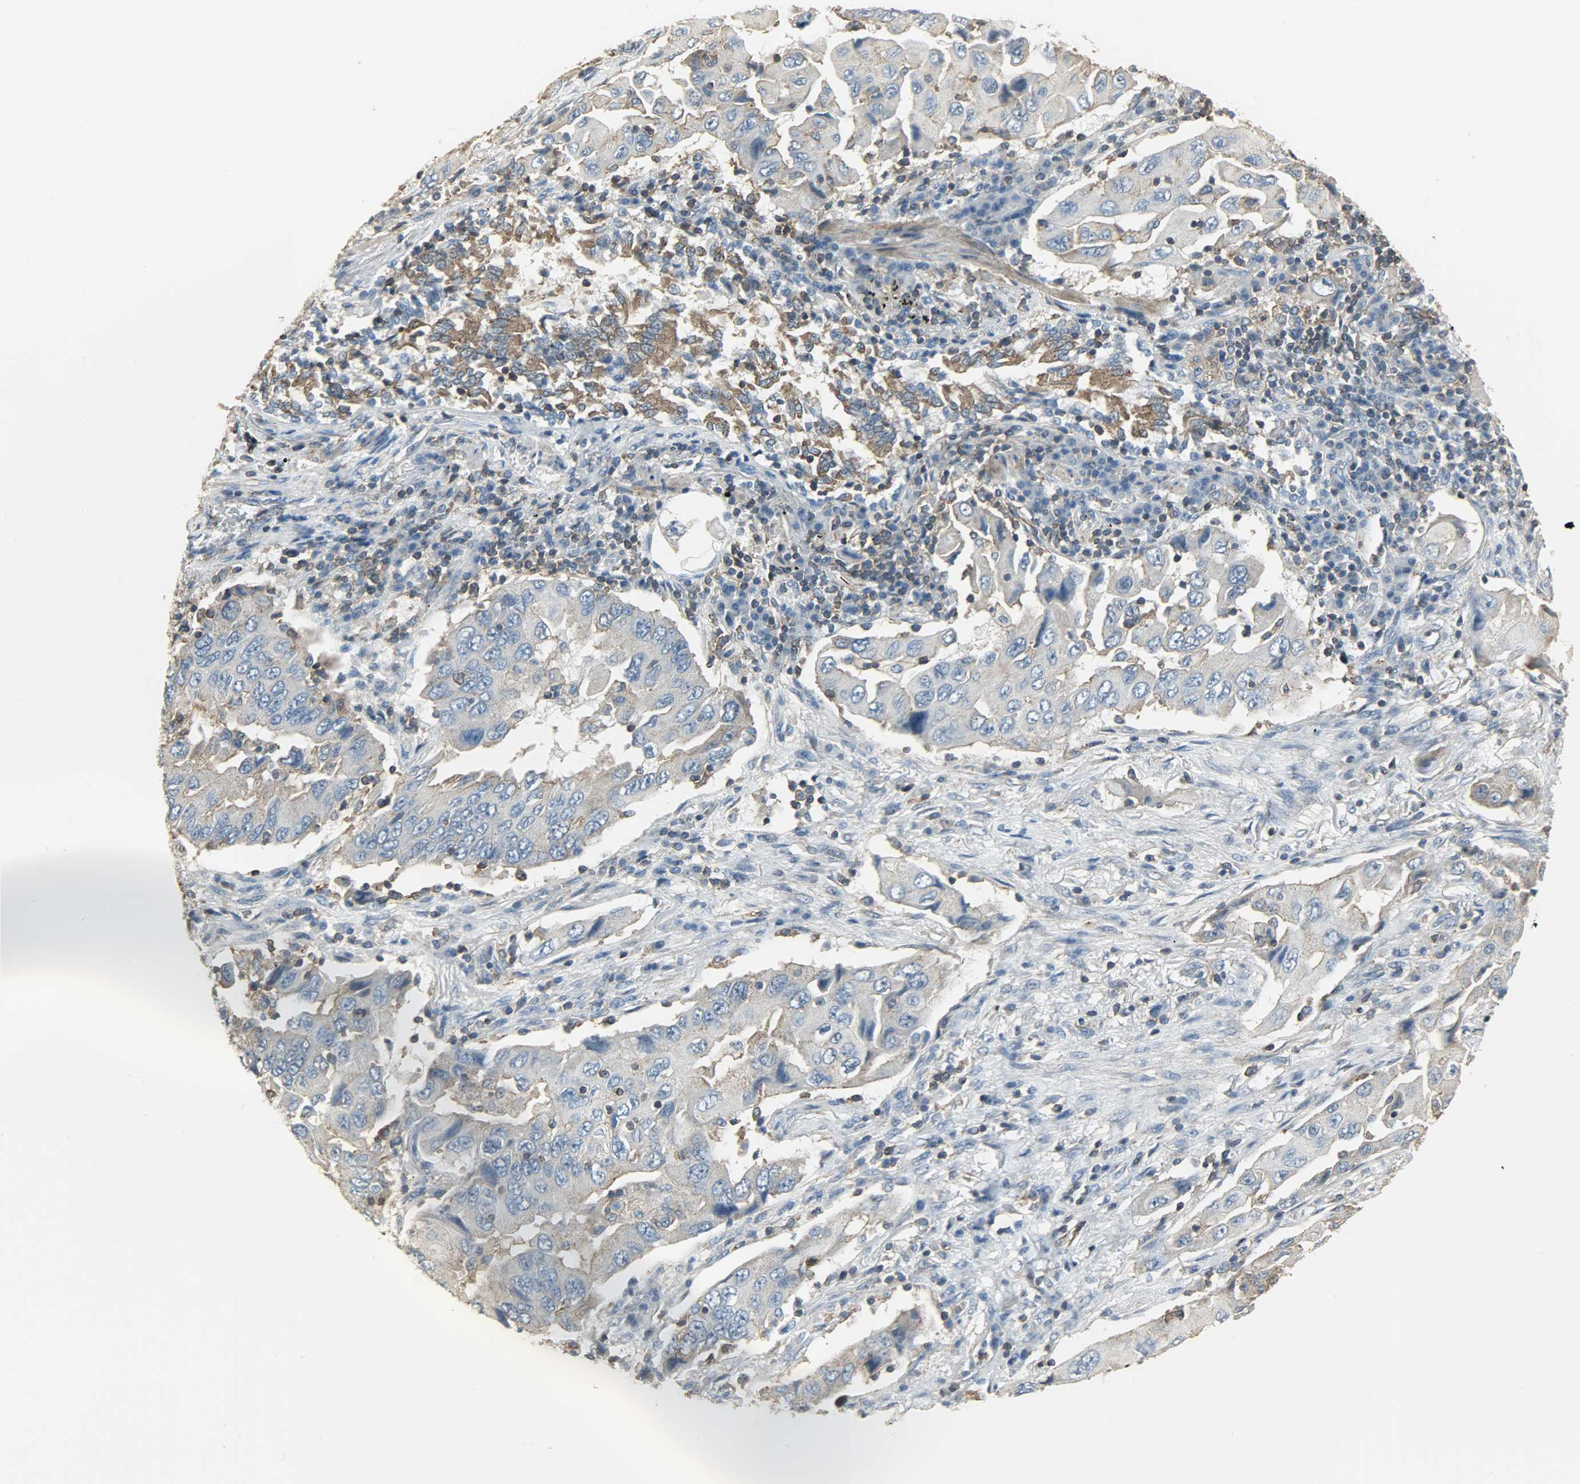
{"staining": {"intensity": "weak", "quantity": ">75%", "location": "cytoplasmic/membranous"}, "tissue": "lung cancer", "cell_type": "Tumor cells", "image_type": "cancer", "snomed": [{"axis": "morphology", "description": "Adenocarcinoma, NOS"}, {"axis": "topography", "description": "Lung"}], "caption": "Protein staining of adenocarcinoma (lung) tissue reveals weak cytoplasmic/membranous expression in about >75% of tumor cells.", "gene": "DNAJA4", "patient": {"sex": "female", "age": 65}}